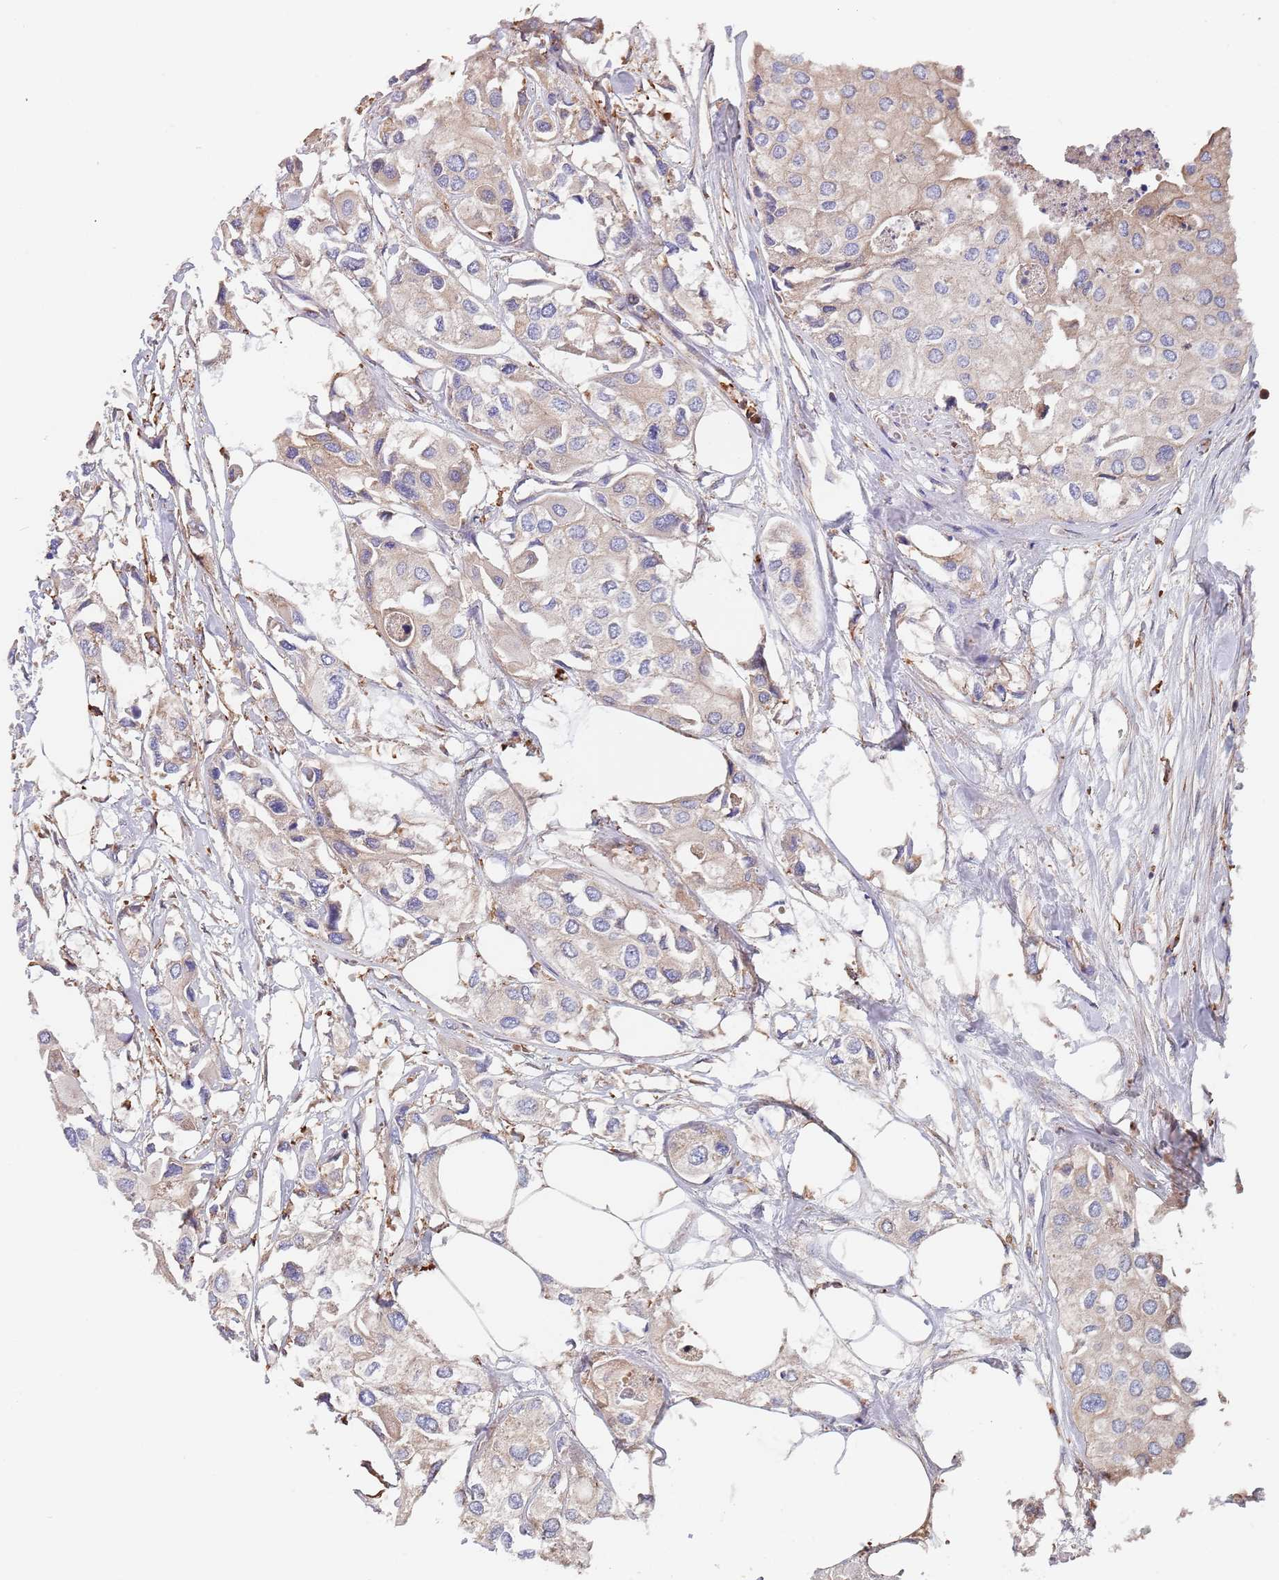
{"staining": {"intensity": "negative", "quantity": "none", "location": "none"}, "tissue": "urothelial cancer", "cell_type": "Tumor cells", "image_type": "cancer", "snomed": [{"axis": "morphology", "description": "Urothelial carcinoma, High grade"}, {"axis": "topography", "description": "Urinary bladder"}], "caption": "An image of urothelial cancer stained for a protein shows no brown staining in tumor cells.", "gene": "DCUN1D3", "patient": {"sex": "male", "age": 64}}